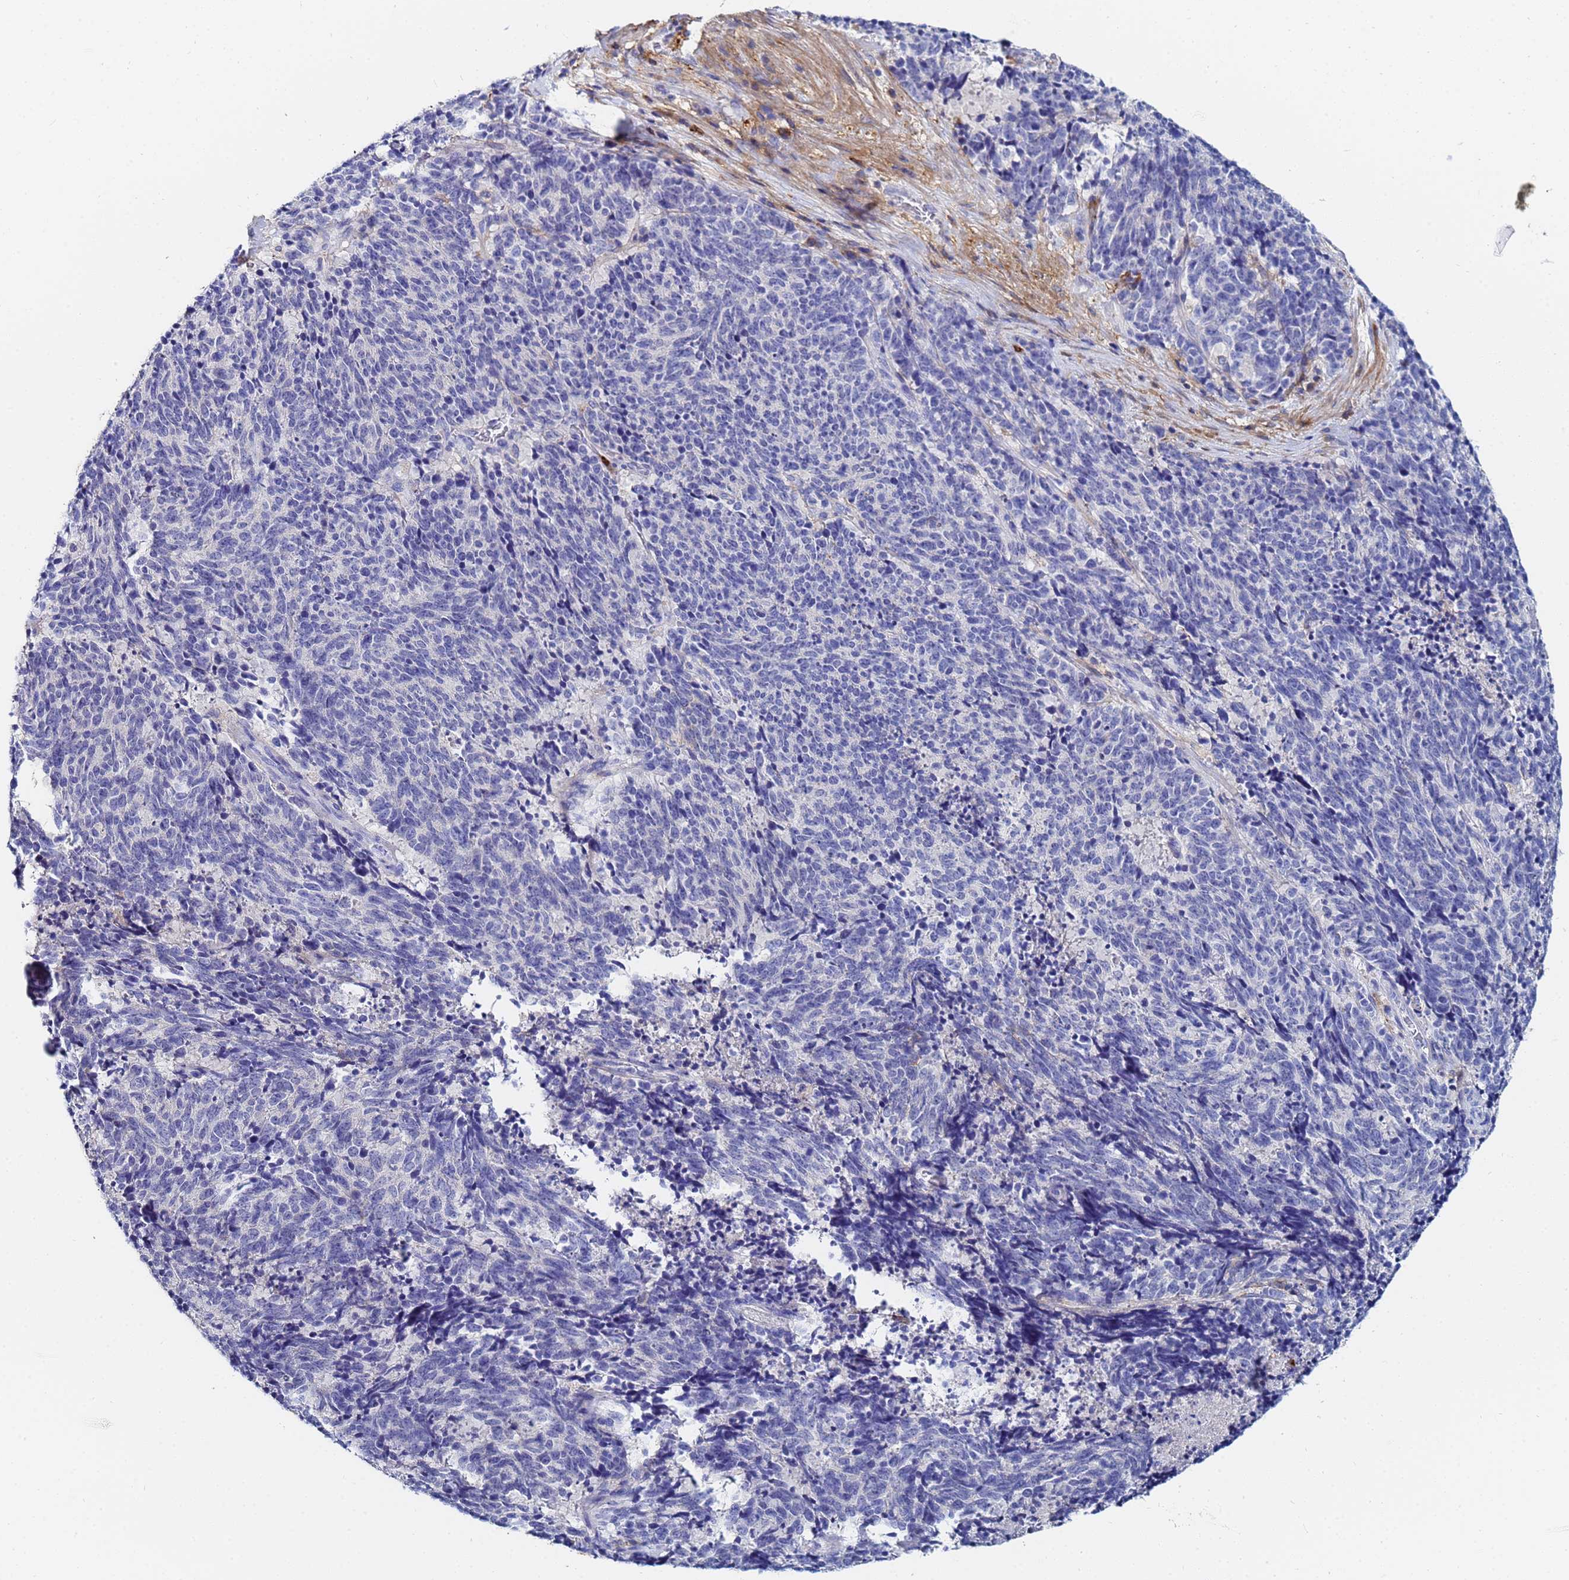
{"staining": {"intensity": "negative", "quantity": "none", "location": "none"}, "tissue": "cervical cancer", "cell_type": "Tumor cells", "image_type": "cancer", "snomed": [{"axis": "morphology", "description": "Squamous cell carcinoma, NOS"}, {"axis": "topography", "description": "Cervix"}], "caption": "IHC photomicrograph of neoplastic tissue: squamous cell carcinoma (cervical) stained with DAB reveals no significant protein positivity in tumor cells.", "gene": "BASP1", "patient": {"sex": "female", "age": 29}}